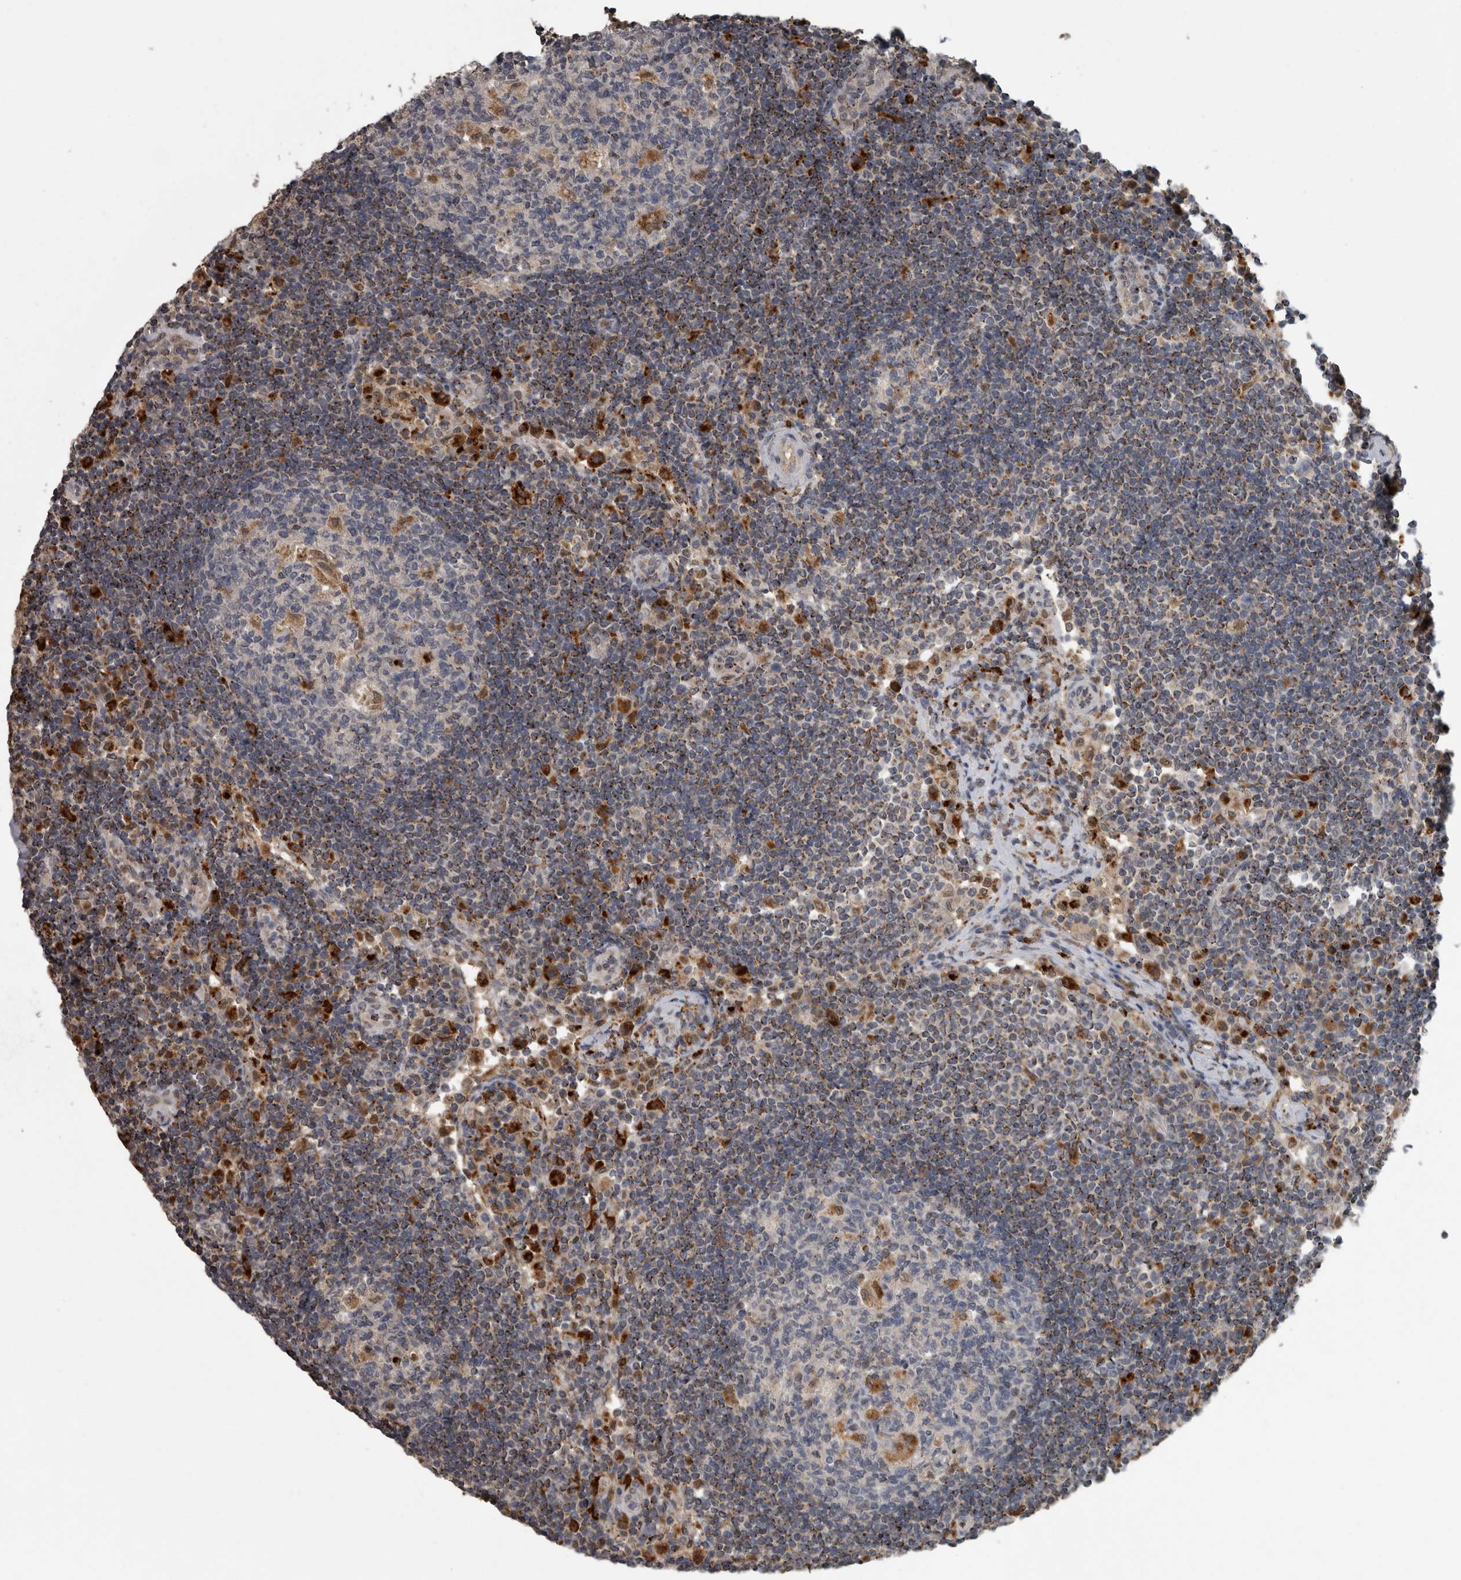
{"staining": {"intensity": "moderate", "quantity": "<25%", "location": "cytoplasmic/membranous"}, "tissue": "lymph node", "cell_type": "Germinal center cells", "image_type": "normal", "snomed": [{"axis": "morphology", "description": "Normal tissue, NOS"}, {"axis": "topography", "description": "Lymph node"}], "caption": "Approximately <25% of germinal center cells in normal human lymph node demonstrate moderate cytoplasmic/membranous protein staining as visualized by brown immunohistochemical staining.", "gene": "NAAA", "patient": {"sex": "female", "age": 53}}